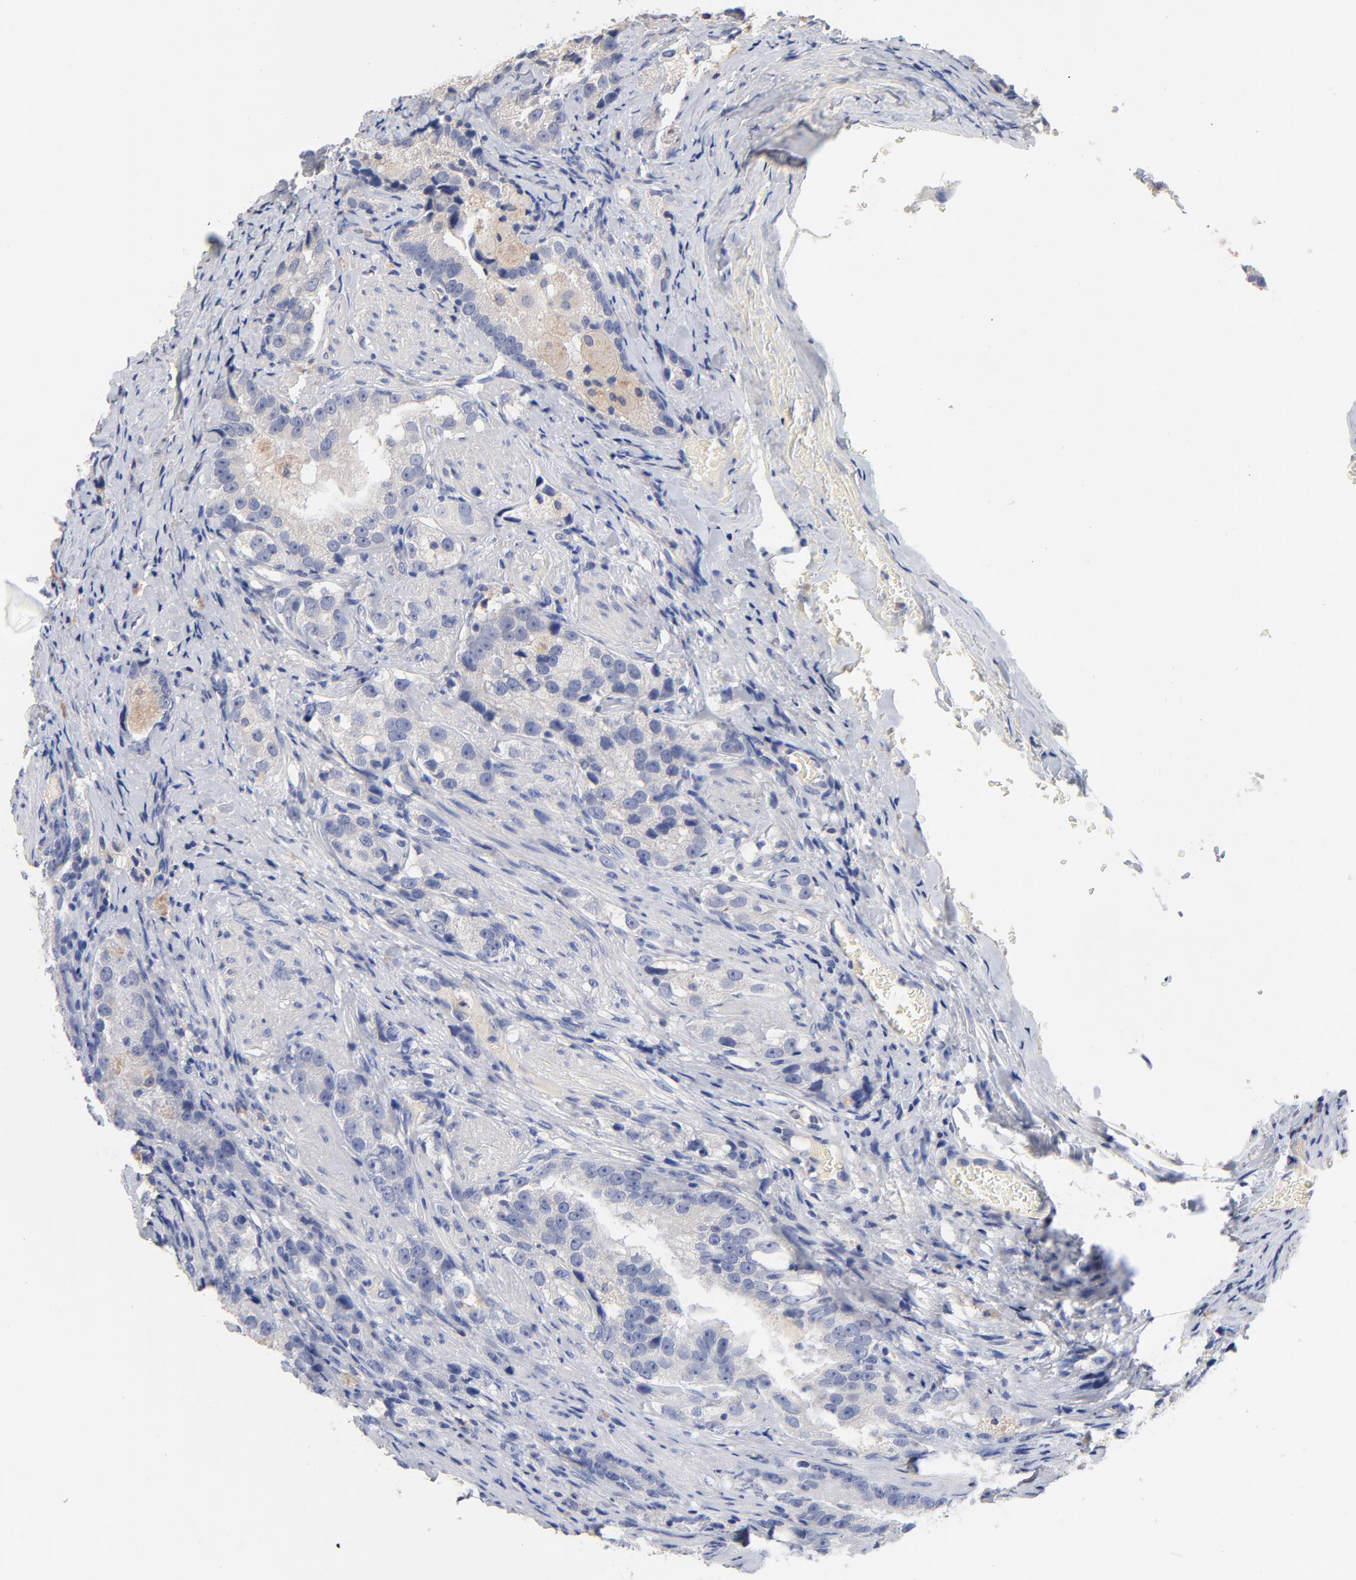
{"staining": {"intensity": "weak", "quantity": "<25%", "location": "cytoplasmic/membranous"}, "tissue": "prostate cancer", "cell_type": "Tumor cells", "image_type": "cancer", "snomed": [{"axis": "morphology", "description": "Adenocarcinoma, High grade"}, {"axis": "topography", "description": "Prostate"}], "caption": "Photomicrograph shows no protein positivity in tumor cells of high-grade adenocarcinoma (prostate) tissue. The staining is performed using DAB brown chromogen with nuclei counter-stained in using hematoxylin.", "gene": "CPS1", "patient": {"sex": "male", "age": 63}}